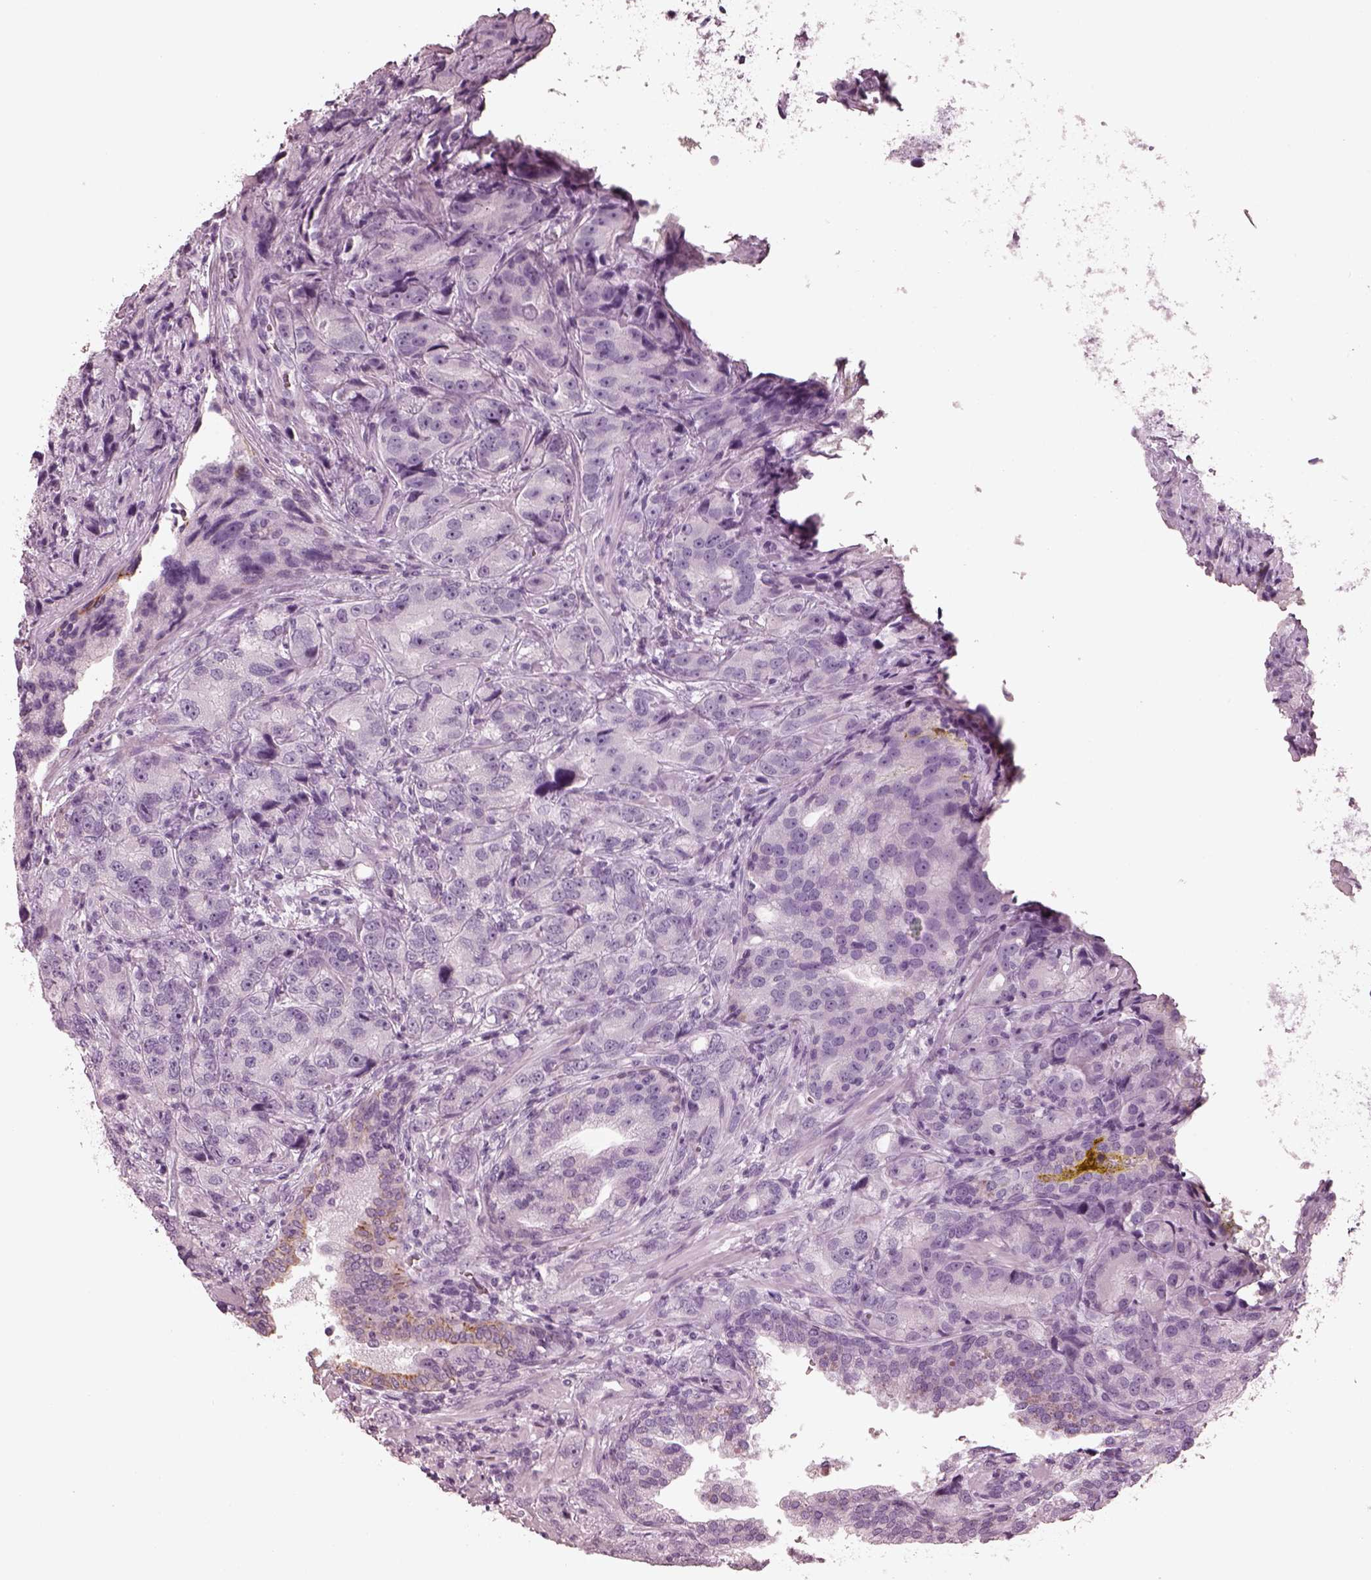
{"staining": {"intensity": "negative", "quantity": "none", "location": "none"}, "tissue": "prostate cancer", "cell_type": "Tumor cells", "image_type": "cancer", "snomed": [{"axis": "morphology", "description": "Adenocarcinoma, NOS"}, {"axis": "topography", "description": "Prostate"}], "caption": "DAB (3,3'-diaminobenzidine) immunohistochemical staining of human prostate cancer (adenocarcinoma) shows no significant expression in tumor cells.", "gene": "PON3", "patient": {"sex": "male", "age": 63}}